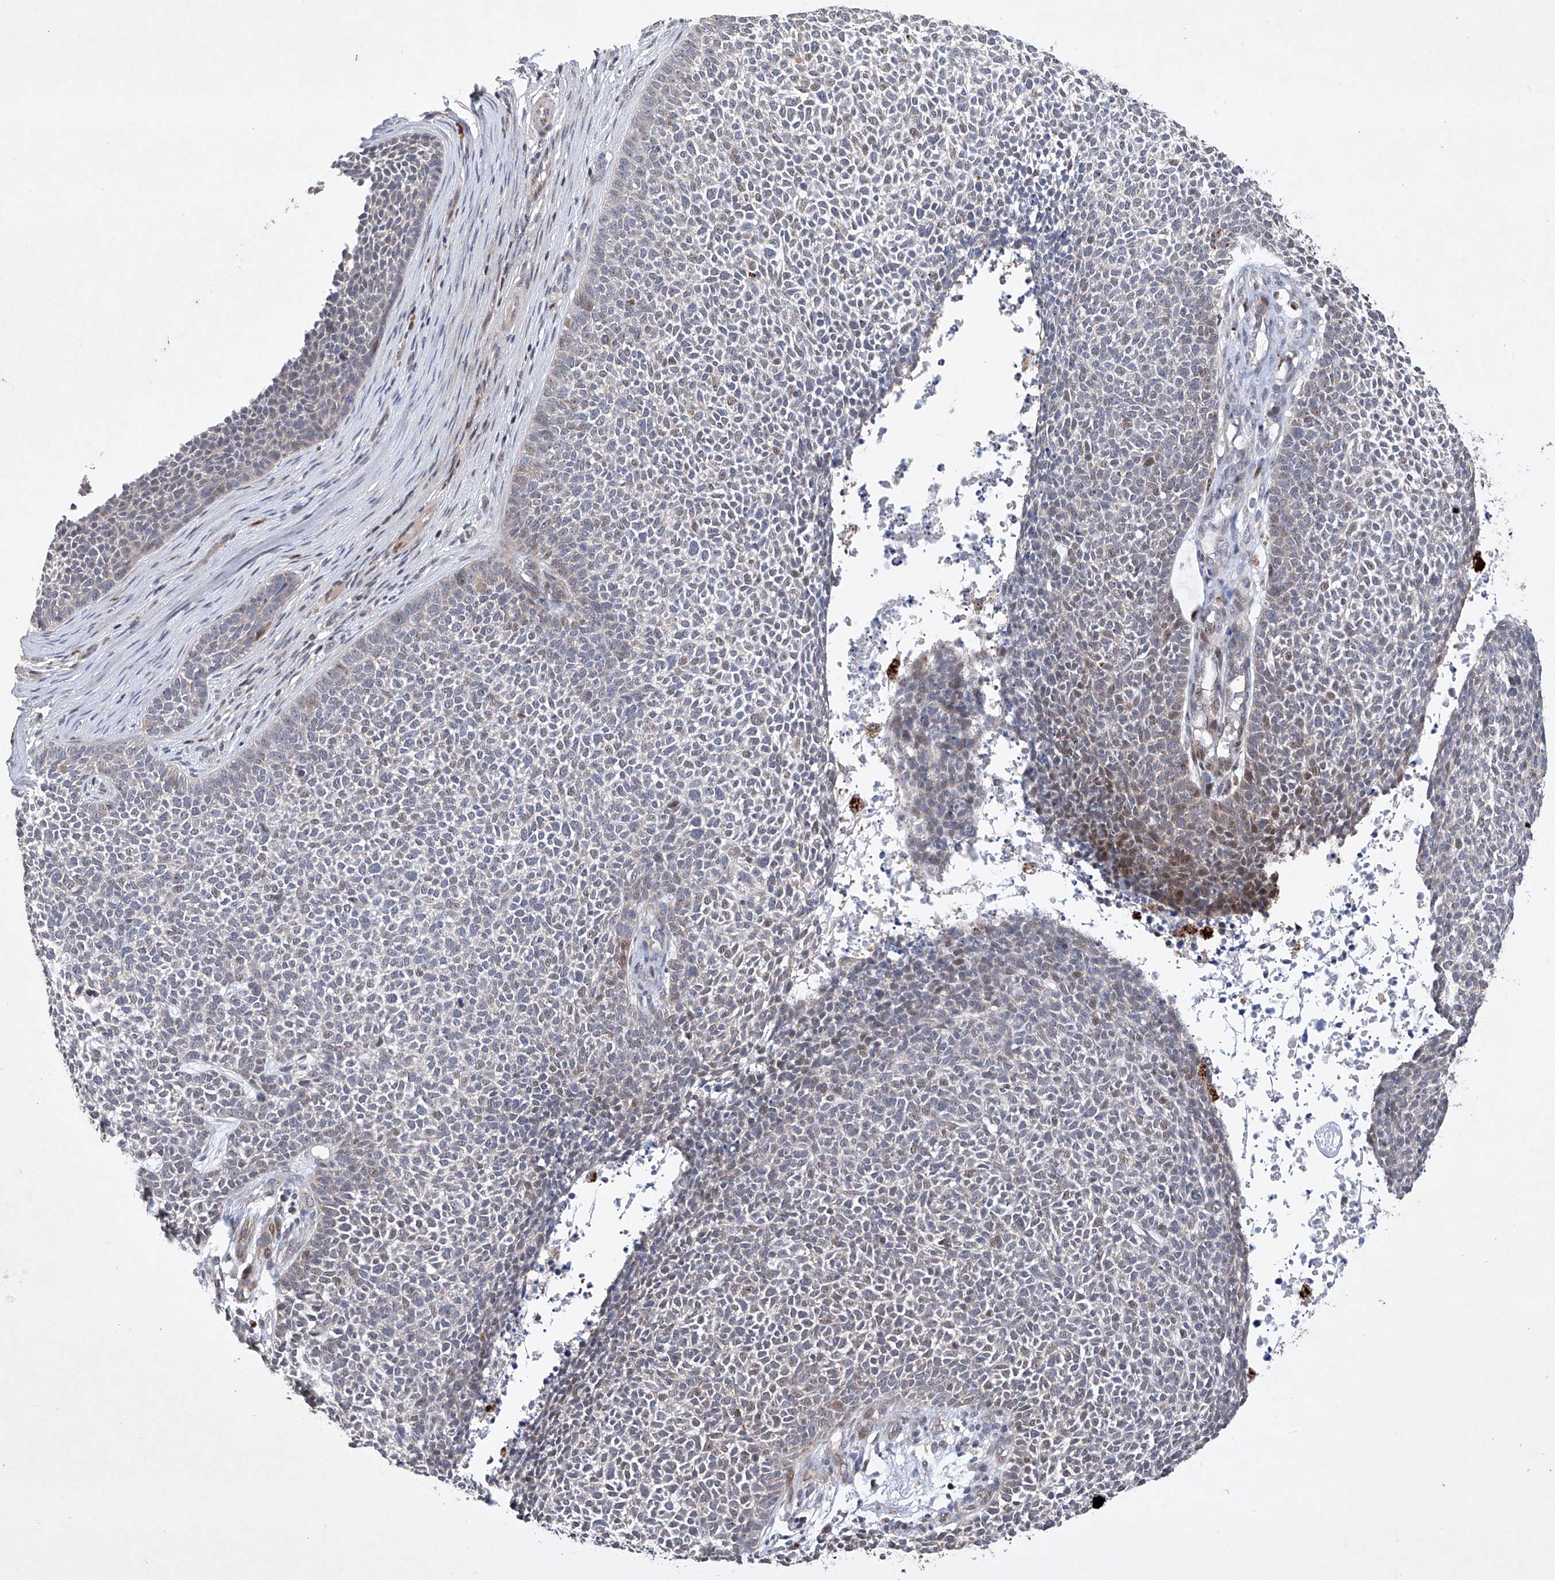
{"staining": {"intensity": "moderate", "quantity": "<25%", "location": "nuclear"}, "tissue": "skin cancer", "cell_type": "Tumor cells", "image_type": "cancer", "snomed": [{"axis": "morphology", "description": "Basal cell carcinoma"}, {"axis": "topography", "description": "Skin"}], "caption": "Protein staining shows moderate nuclear expression in about <25% of tumor cells in skin cancer (basal cell carcinoma). (DAB = brown stain, brightfield microscopy at high magnification).", "gene": "AFG1L", "patient": {"sex": "female", "age": 84}}